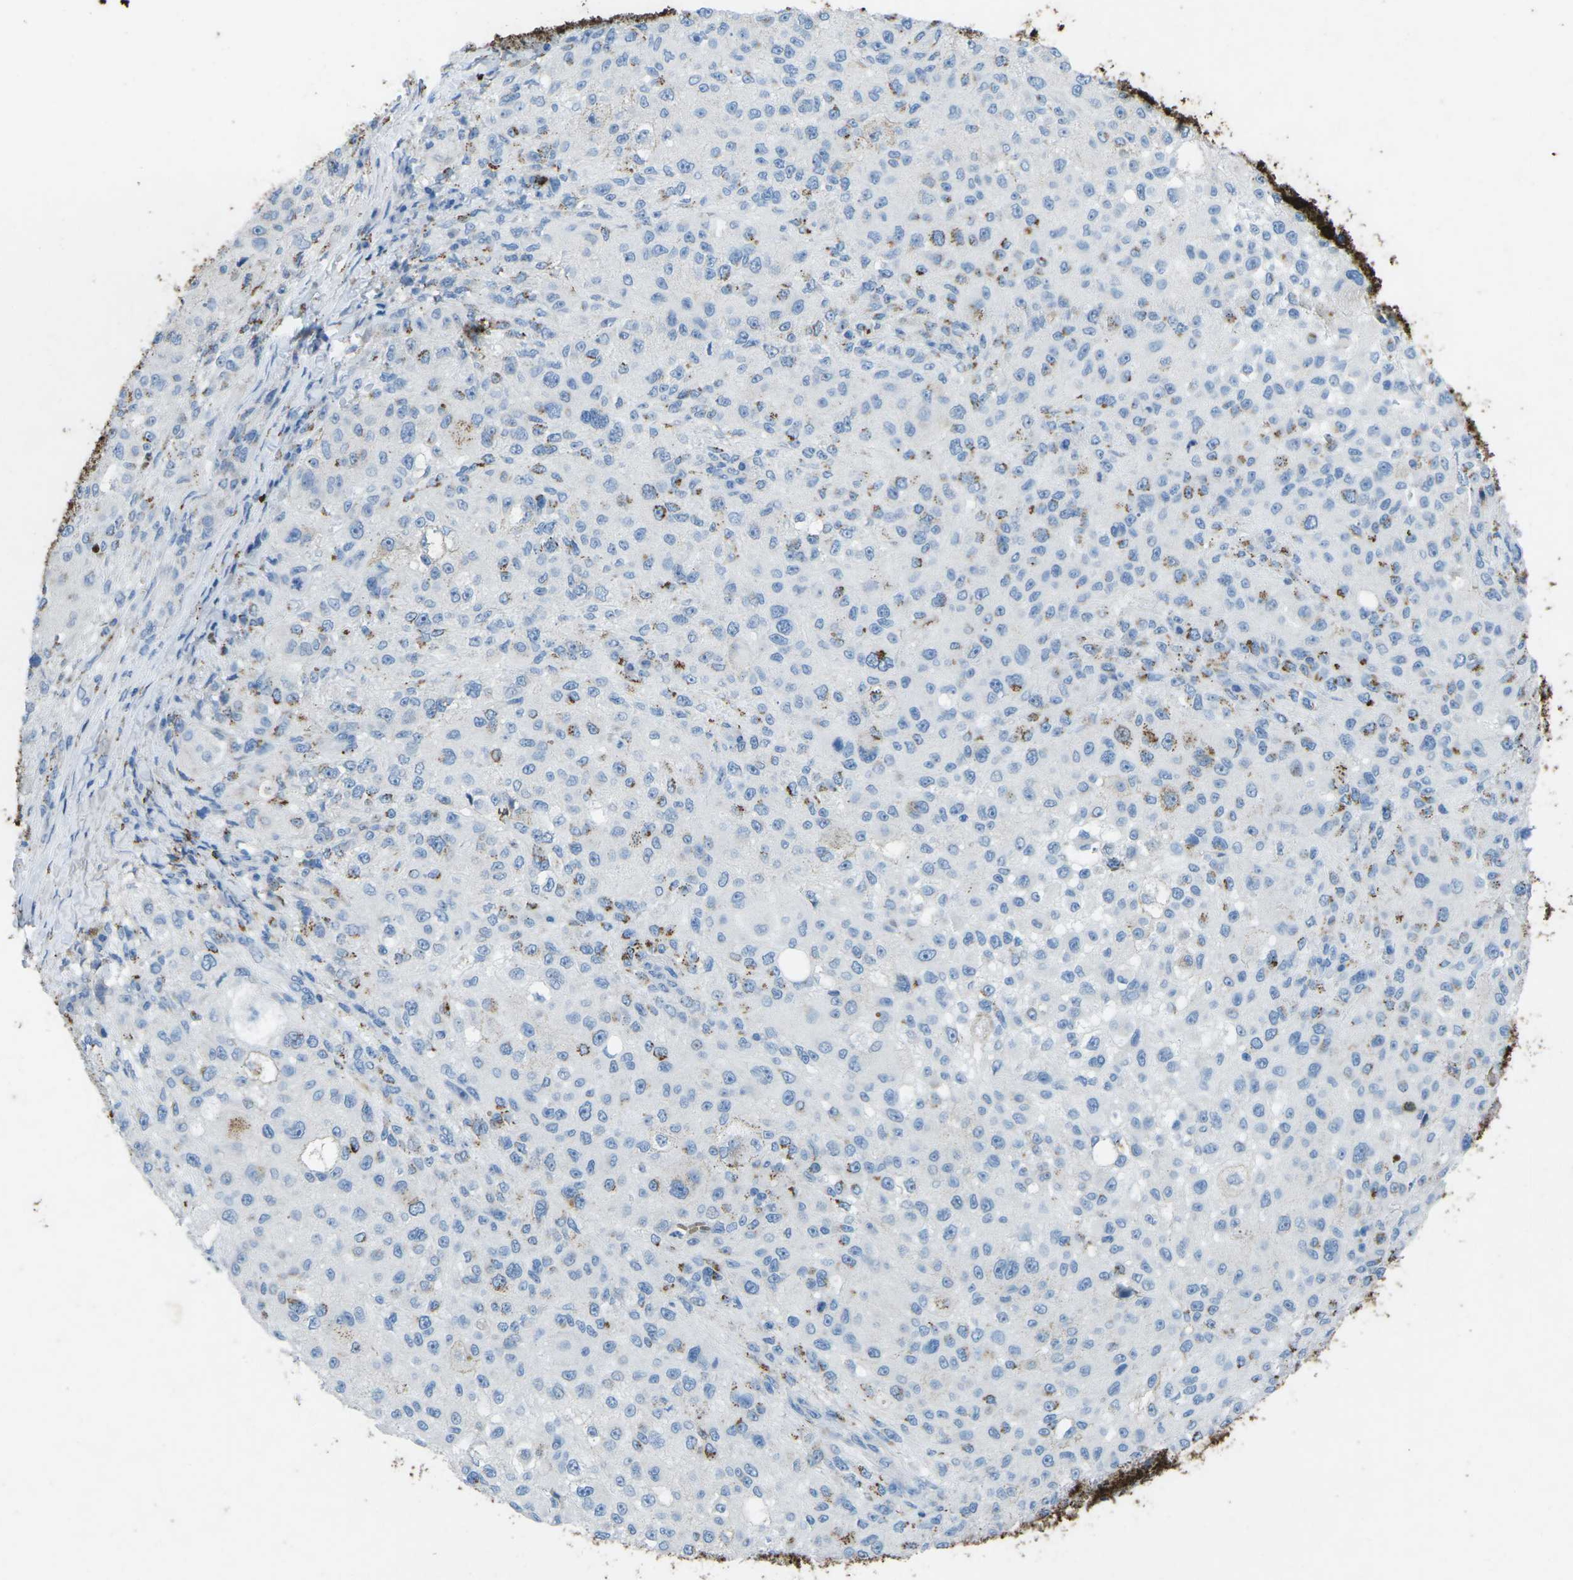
{"staining": {"intensity": "negative", "quantity": "none", "location": "none"}, "tissue": "melanoma", "cell_type": "Tumor cells", "image_type": "cancer", "snomed": [{"axis": "morphology", "description": "Necrosis, NOS"}, {"axis": "morphology", "description": "Malignant melanoma, NOS"}, {"axis": "topography", "description": "Skin"}], "caption": "The immunohistochemistry (IHC) histopathology image has no significant staining in tumor cells of malignant melanoma tissue.", "gene": "CTAGE1", "patient": {"sex": "female", "age": 87}}